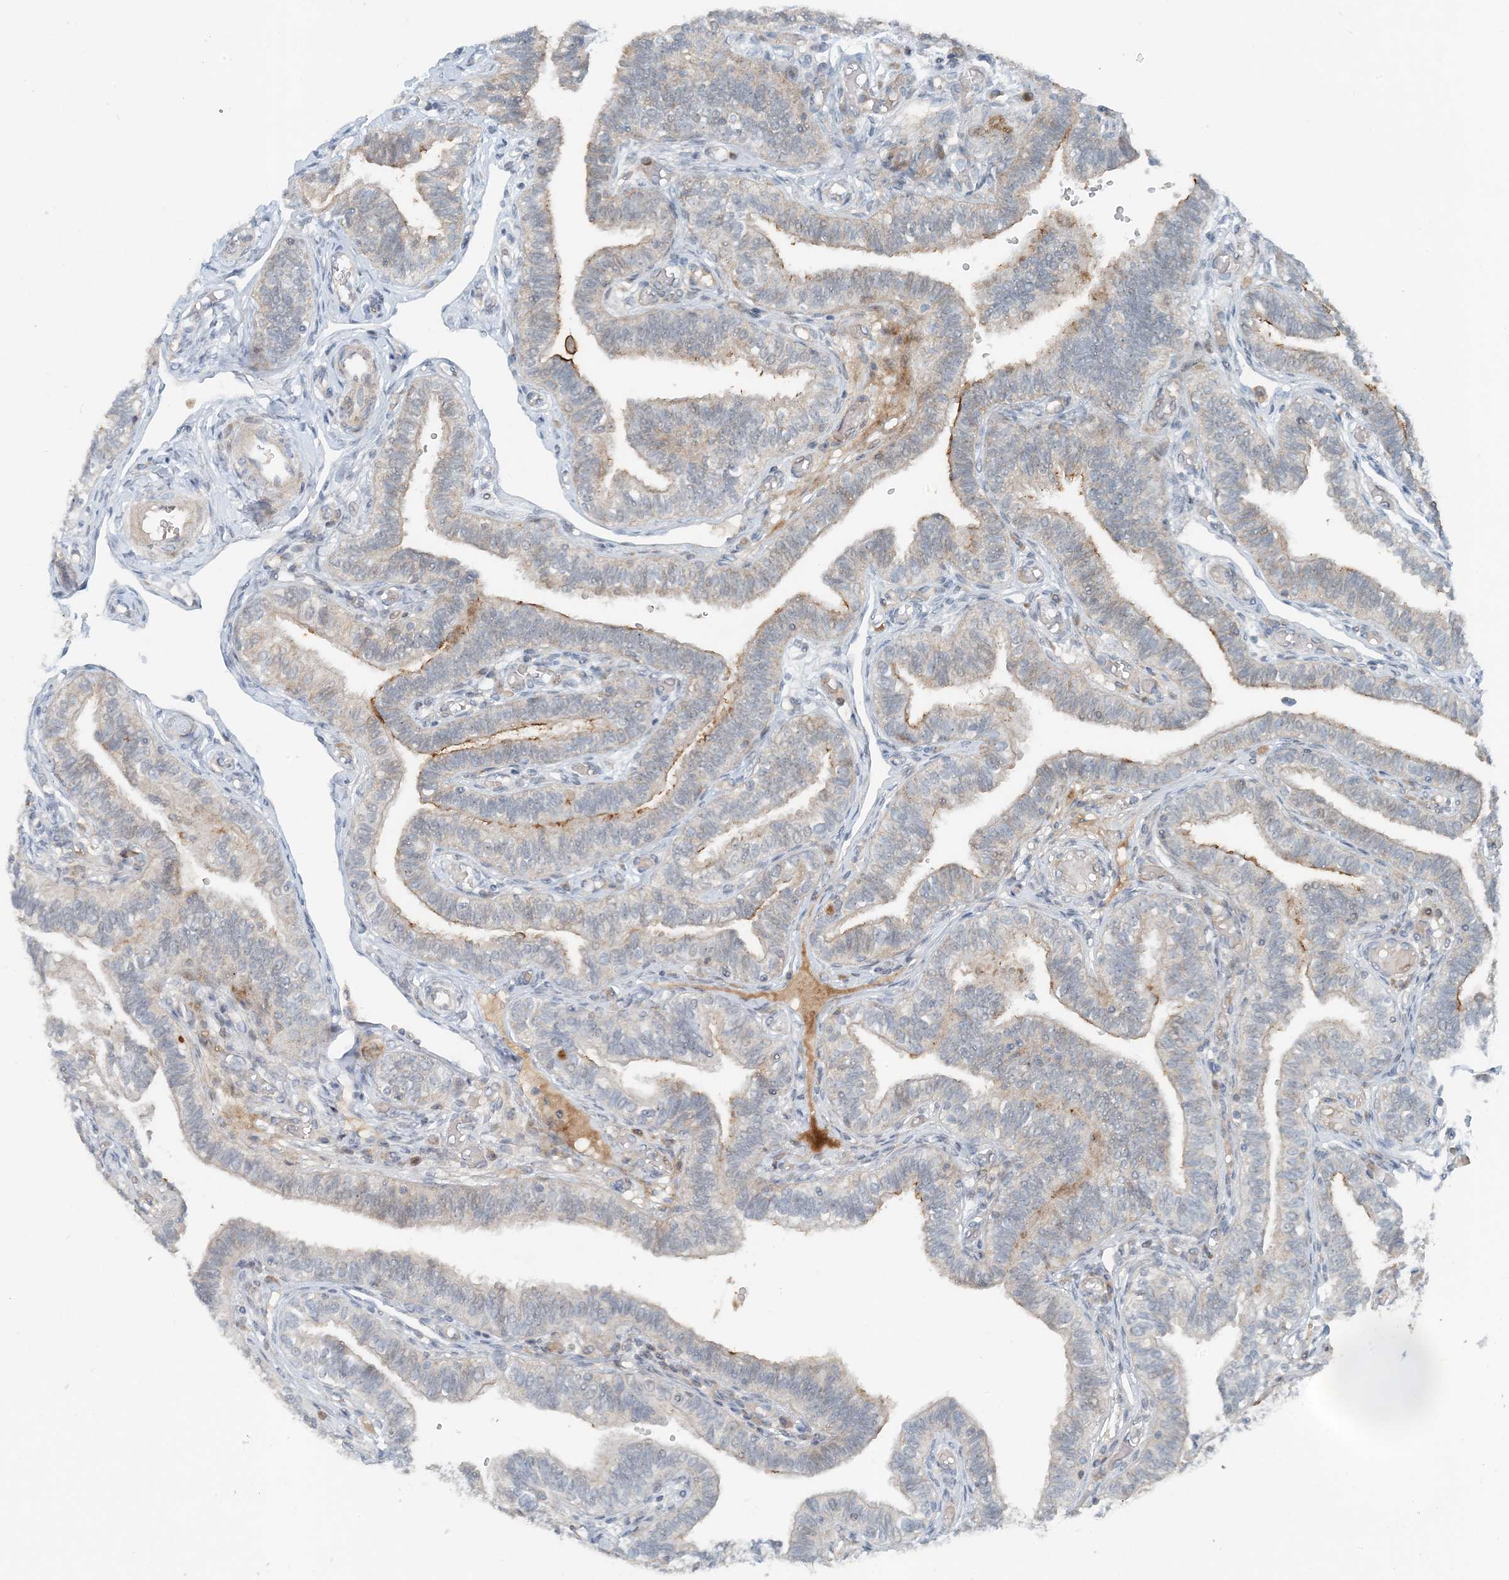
{"staining": {"intensity": "moderate", "quantity": "<25%", "location": "cytoplasmic/membranous"}, "tissue": "fallopian tube", "cell_type": "Glandular cells", "image_type": "normal", "snomed": [{"axis": "morphology", "description": "Normal tissue, NOS"}, {"axis": "topography", "description": "Fallopian tube"}], "caption": "Immunohistochemistry (DAB) staining of unremarkable human fallopian tube exhibits moderate cytoplasmic/membranous protein expression in approximately <25% of glandular cells.", "gene": "MITD1", "patient": {"sex": "female", "age": 39}}